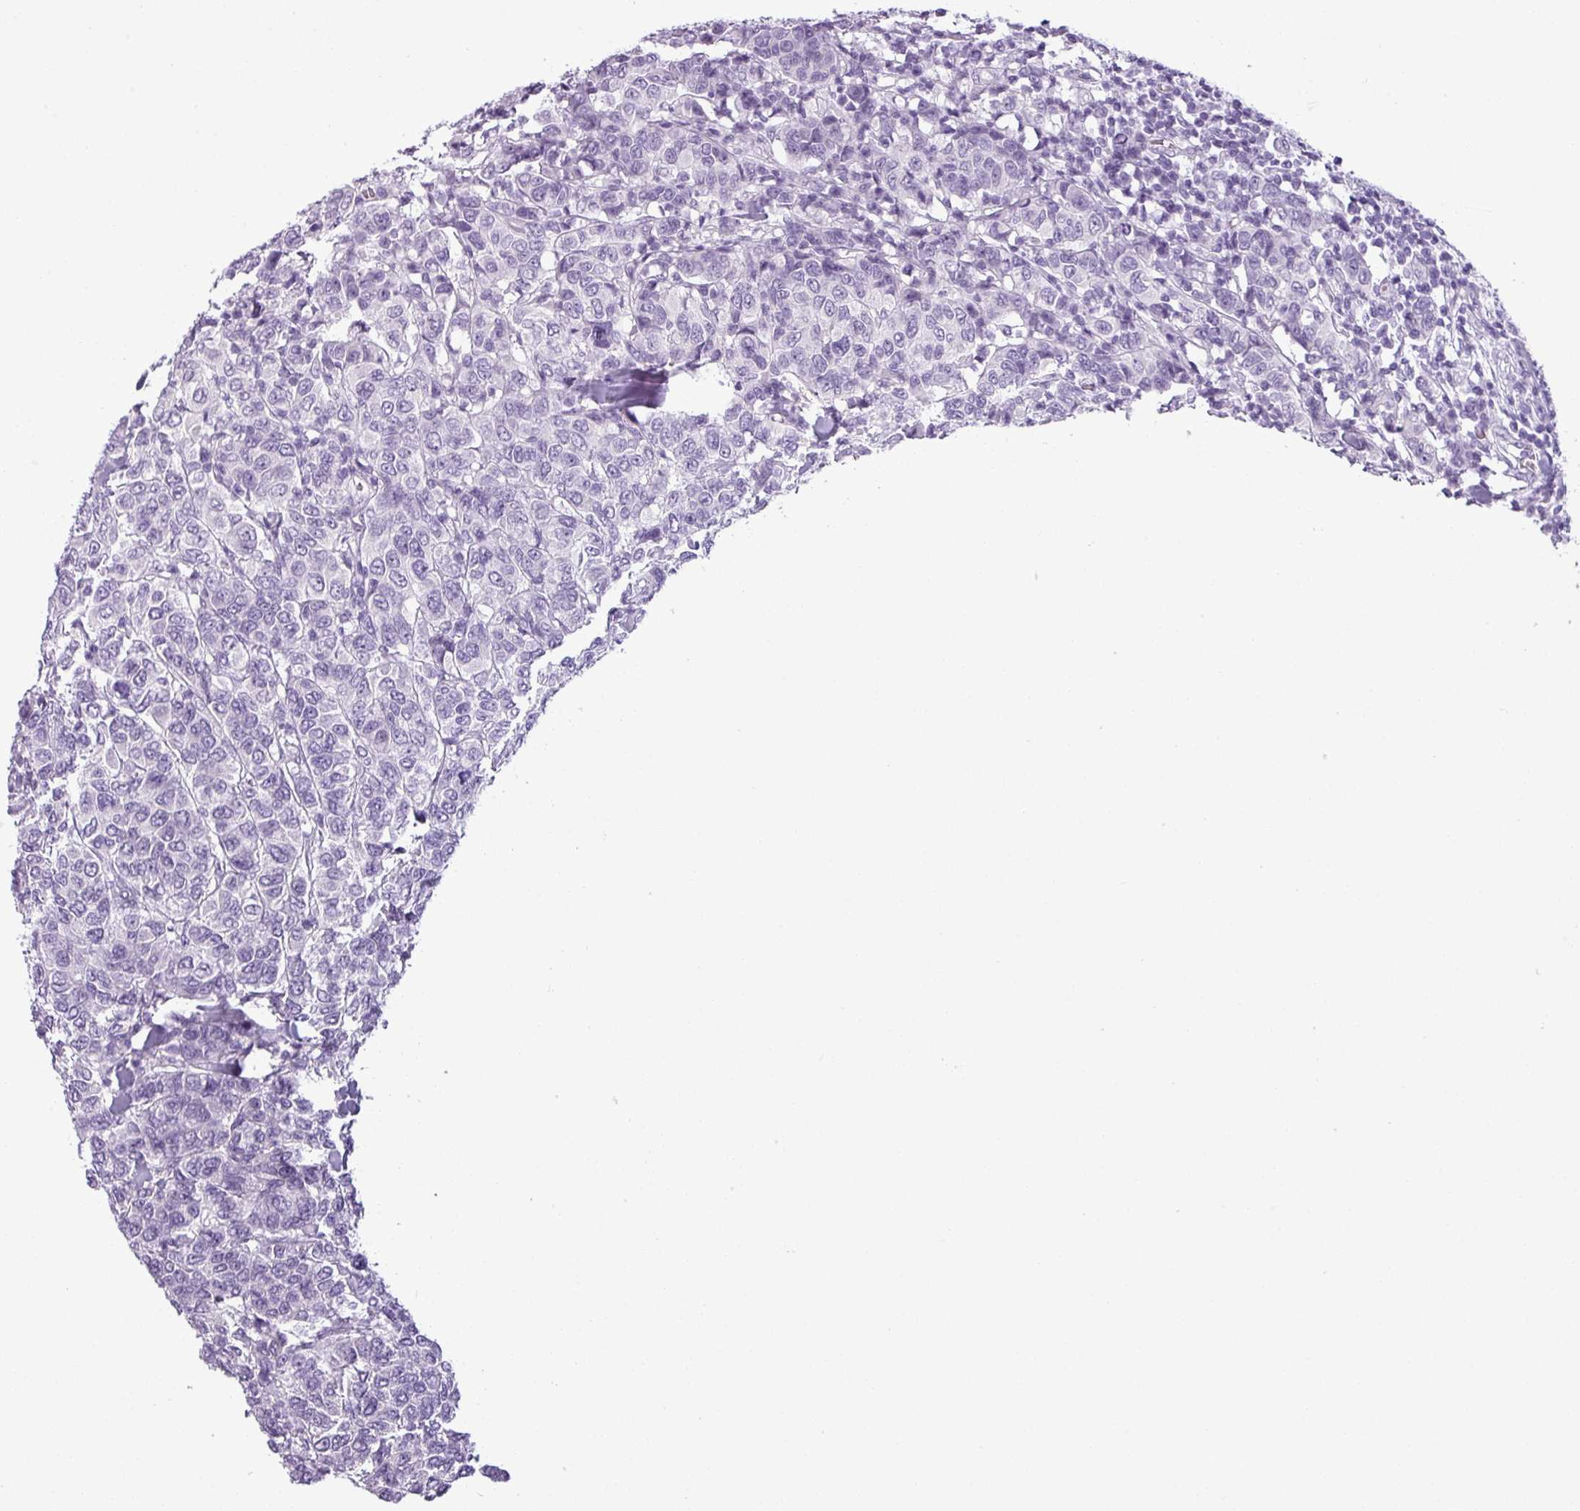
{"staining": {"intensity": "negative", "quantity": "none", "location": "none"}, "tissue": "breast cancer", "cell_type": "Tumor cells", "image_type": "cancer", "snomed": [{"axis": "morphology", "description": "Duct carcinoma"}, {"axis": "topography", "description": "Breast"}], "caption": "Immunohistochemistry image of human intraductal carcinoma (breast) stained for a protein (brown), which displays no expression in tumor cells.", "gene": "CDH16", "patient": {"sex": "female", "age": 55}}